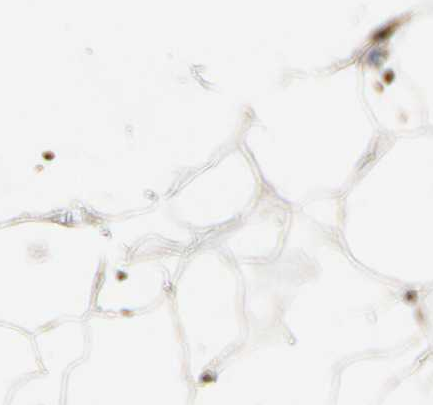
{"staining": {"intensity": "weak", "quantity": ">75%", "location": "cytoplasmic/membranous"}, "tissue": "adipose tissue", "cell_type": "Adipocytes", "image_type": "normal", "snomed": [{"axis": "morphology", "description": "Normal tissue, NOS"}, {"axis": "topography", "description": "Breast"}, {"axis": "topography", "description": "Adipose tissue"}], "caption": "Protein staining reveals weak cytoplasmic/membranous positivity in about >75% of adipocytes in unremarkable adipose tissue.", "gene": "SNX29", "patient": {"sex": "female", "age": 25}}